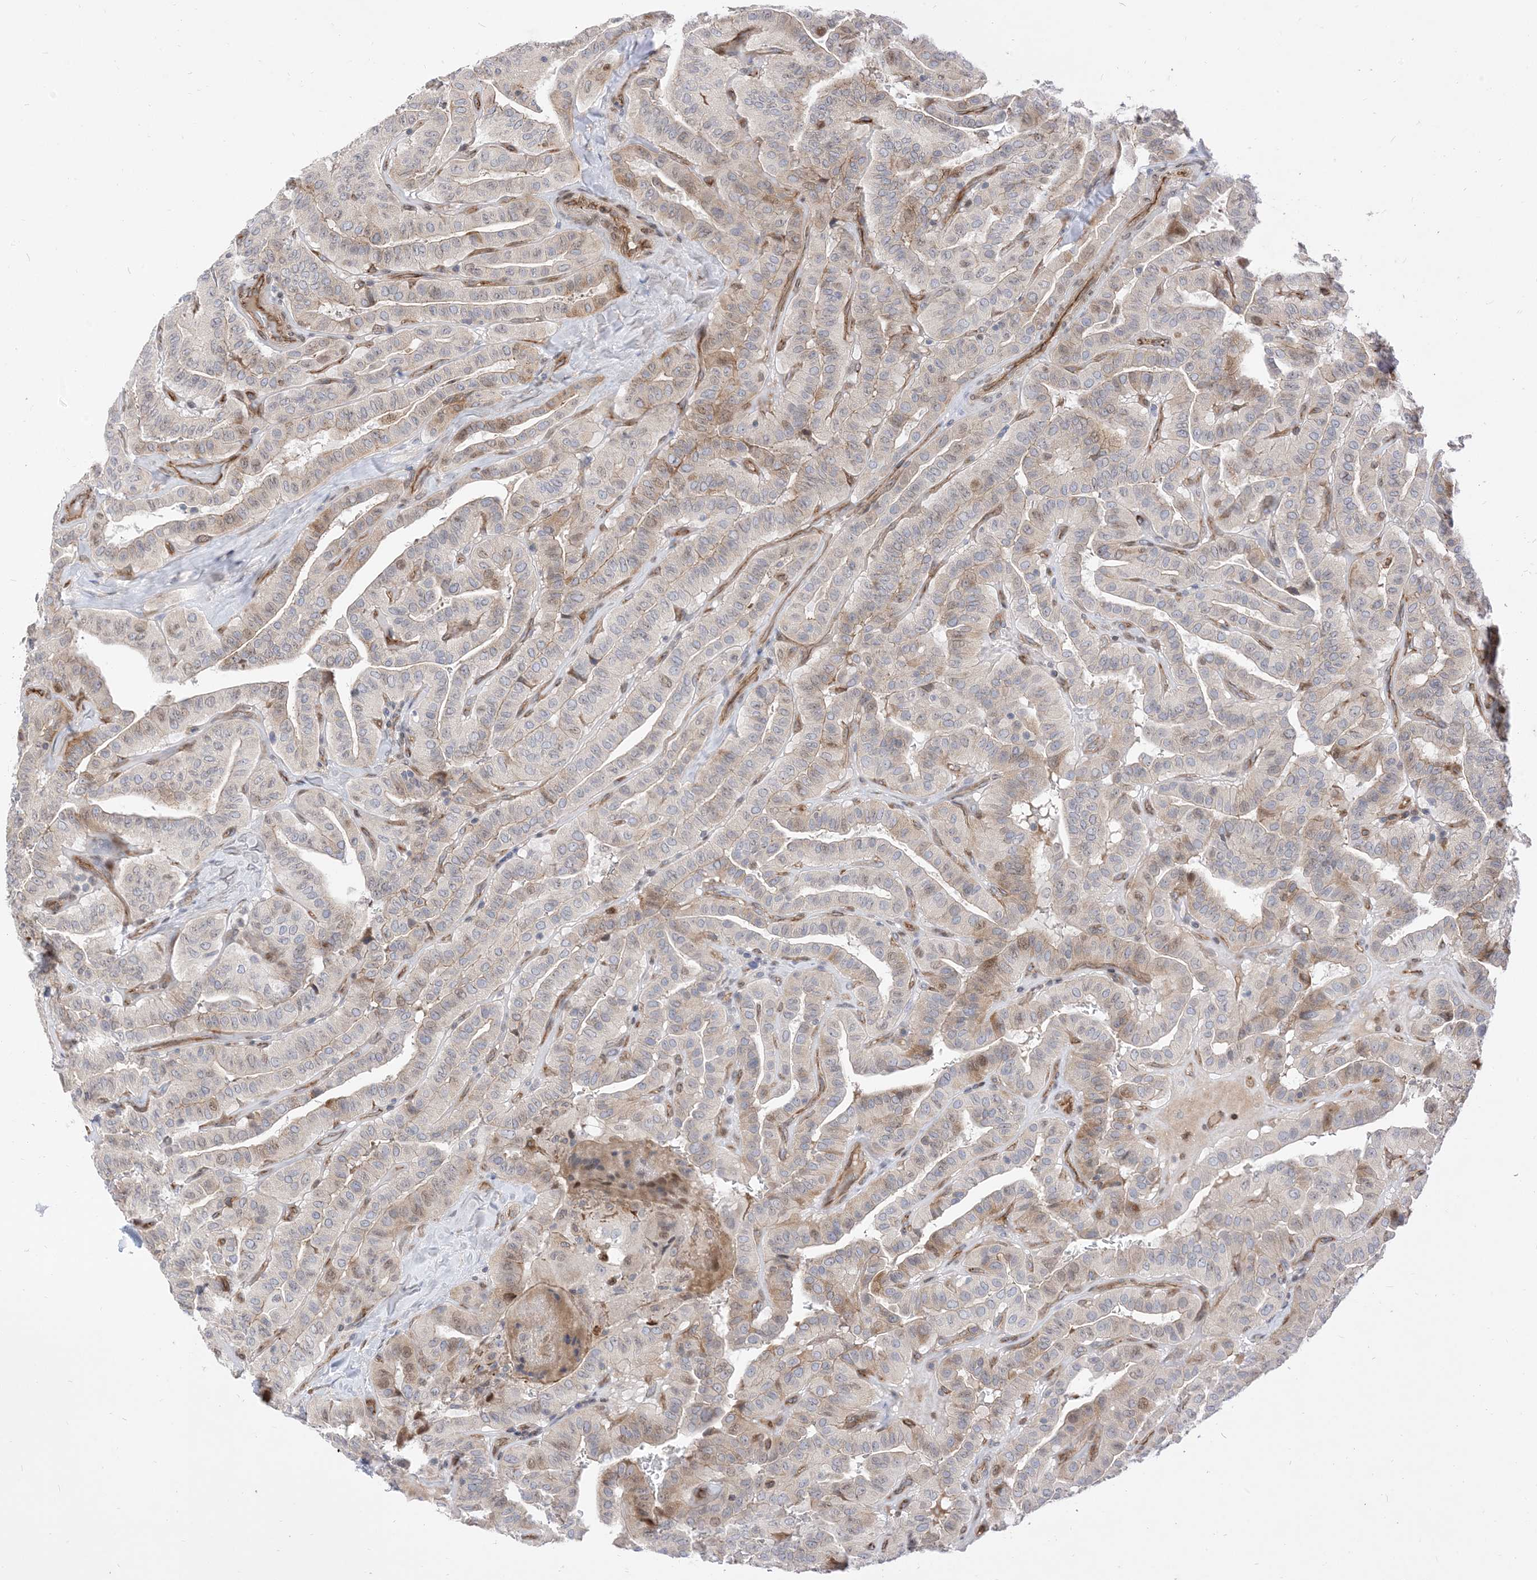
{"staining": {"intensity": "weak", "quantity": "25%-75%", "location": "cytoplasmic/membranous"}, "tissue": "thyroid cancer", "cell_type": "Tumor cells", "image_type": "cancer", "snomed": [{"axis": "morphology", "description": "Papillary adenocarcinoma, NOS"}, {"axis": "topography", "description": "Thyroid gland"}], "caption": "Immunohistochemistry histopathology image of neoplastic tissue: human thyroid cancer (papillary adenocarcinoma) stained using IHC demonstrates low levels of weak protein expression localized specifically in the cytoplasmic/membranous of tumor cells, appearing as a cytoplasmic/membranous brown color.", "gene": "TYSND1", "patient": {"sex": "male", "age": 77}}